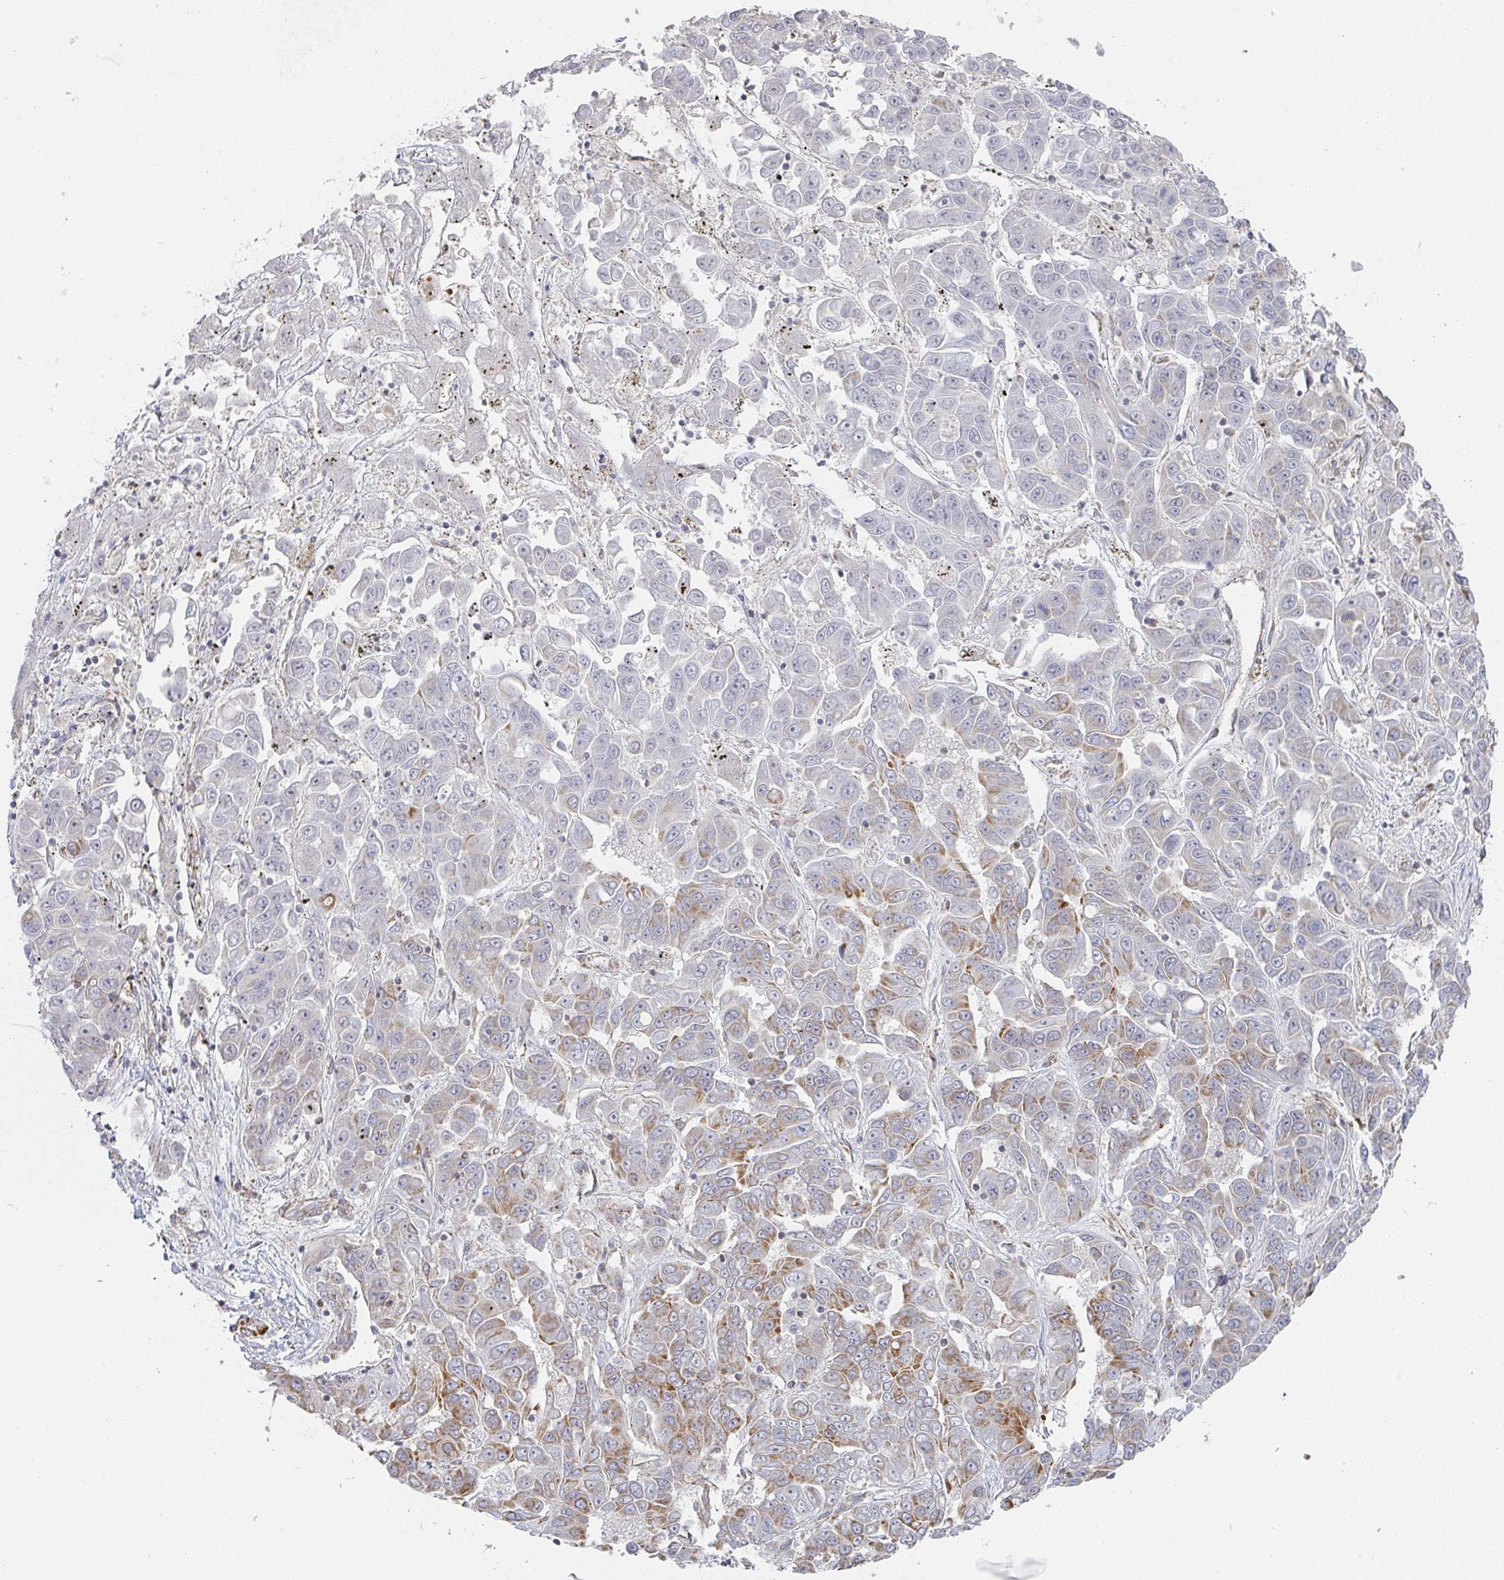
{"staining": {"intensity": "moderate", "quantity": "25%-75%", "location": "cytoplasmic/membranous"}, "tissue": "liver cancer", "cell_type": "Tumor cells", "image_type": "cancer", "snomed": [{"axis": "morphology", "description": "Cholangiocarcinoma"}, {"axis": "topography", "description": "Liver"}], "caption": "Immunohistochemistry (IHC) micrograph of human liver cancer (cholangiocarcinoma) stained for a protein (brown), which displays medium levels of moderate cytoplasmic/membranous positivity in approximately 25%-75% of tumor cells.", "gene": "ZNF526", "patient": {"sex": "female", "age": 52}}